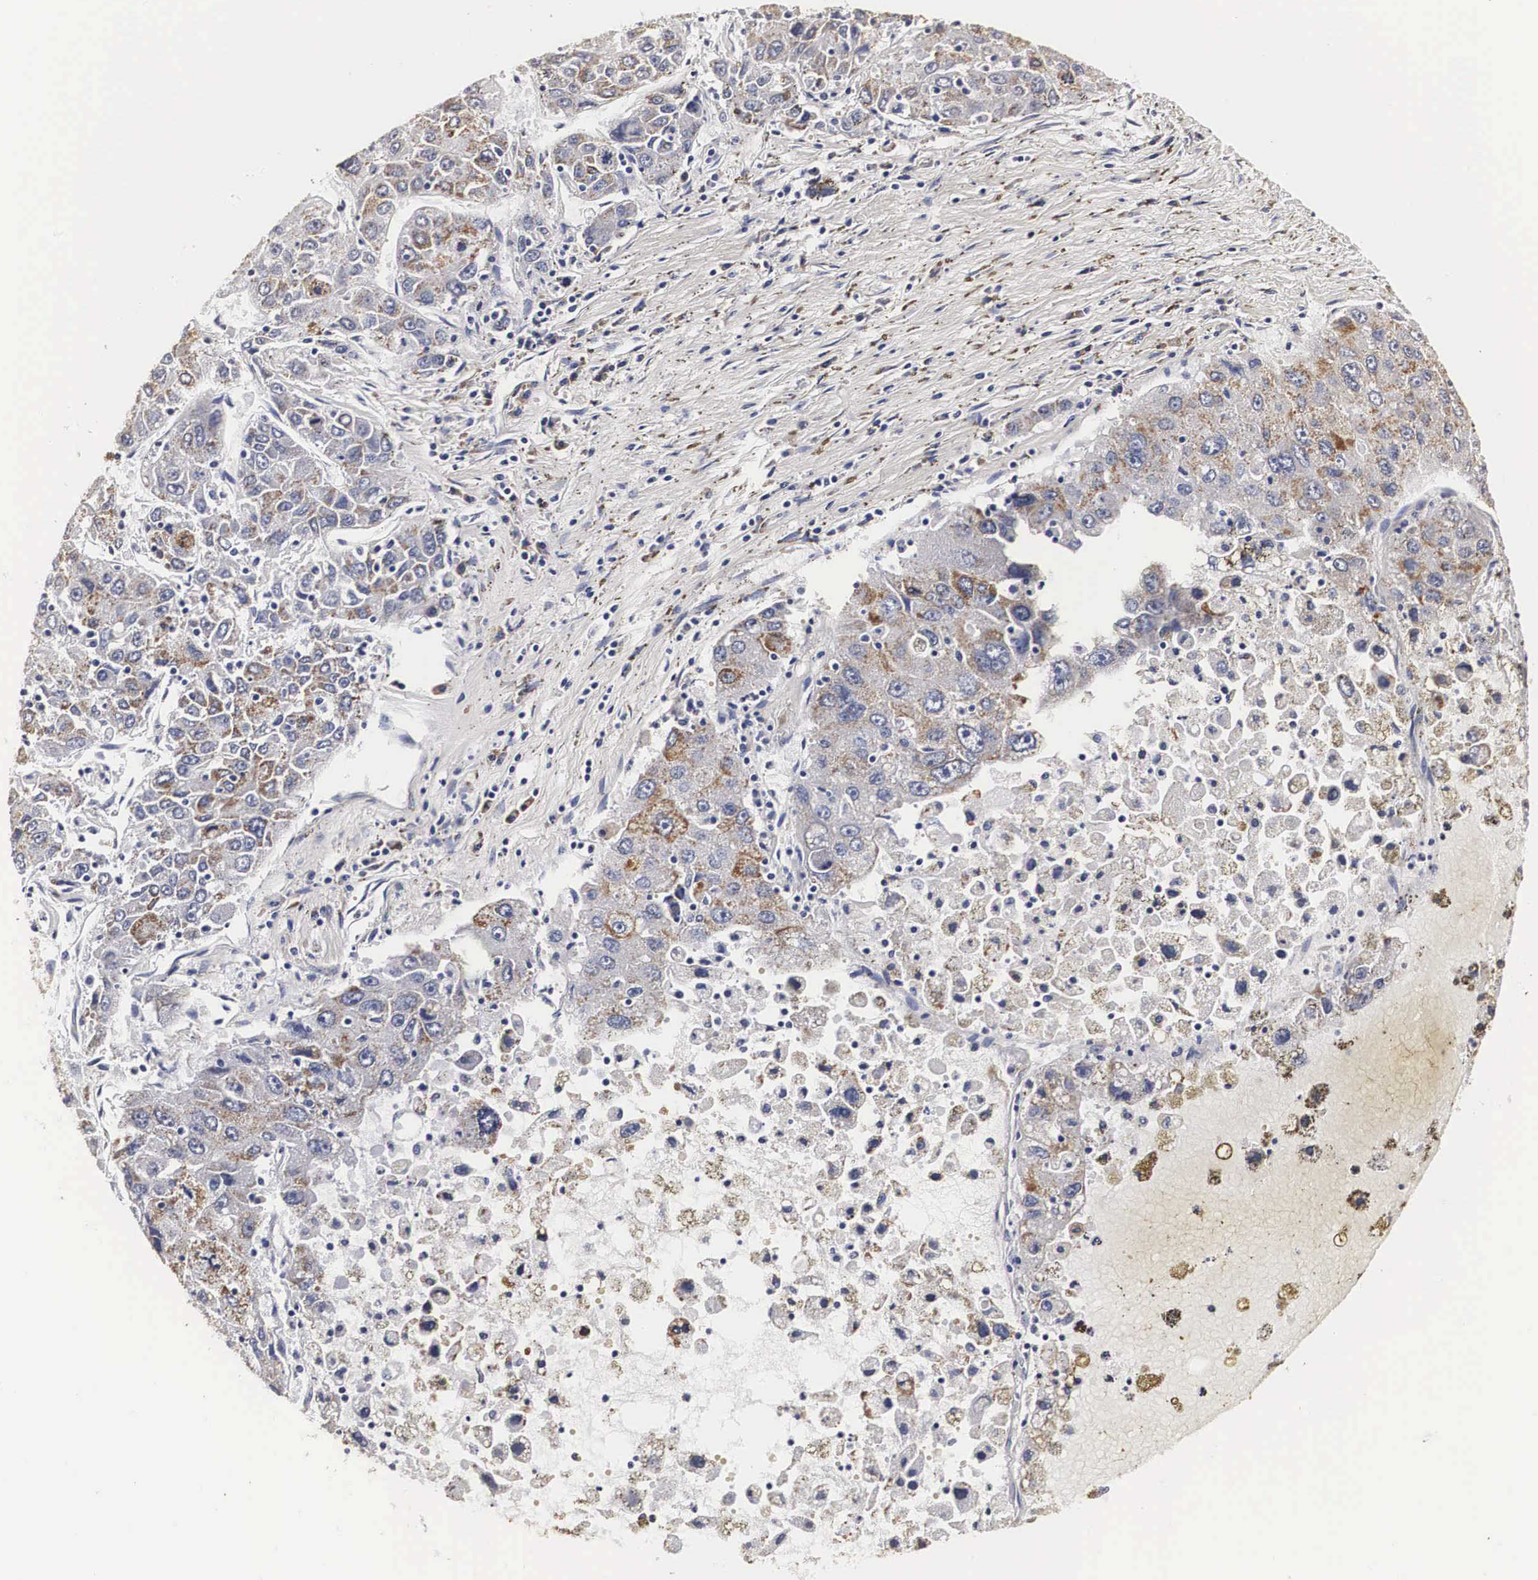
{"staining": {"intensity": "moderate", "quantity": "25%-75%", "location": "cytoplasmic/membranous"}, "tissue": "liver cancer", "cell_type": "Tumor cells", "image_type": "cancer", "snomed": [{"axis": "morphology", "description": "Carcinoma, Hepatocellular, NOS"}, {"axis": "topography", "description": "Liver"}], "caption": "Immunohistochemical staining of liver cancer (hepatocellular carcinoma) shows moderate cytoplasmic/membranous protein expression in approximately 25%-75% of tumor cells.", "gene": "CKAP4", "patient": {"sex": "male", "age": 49}}